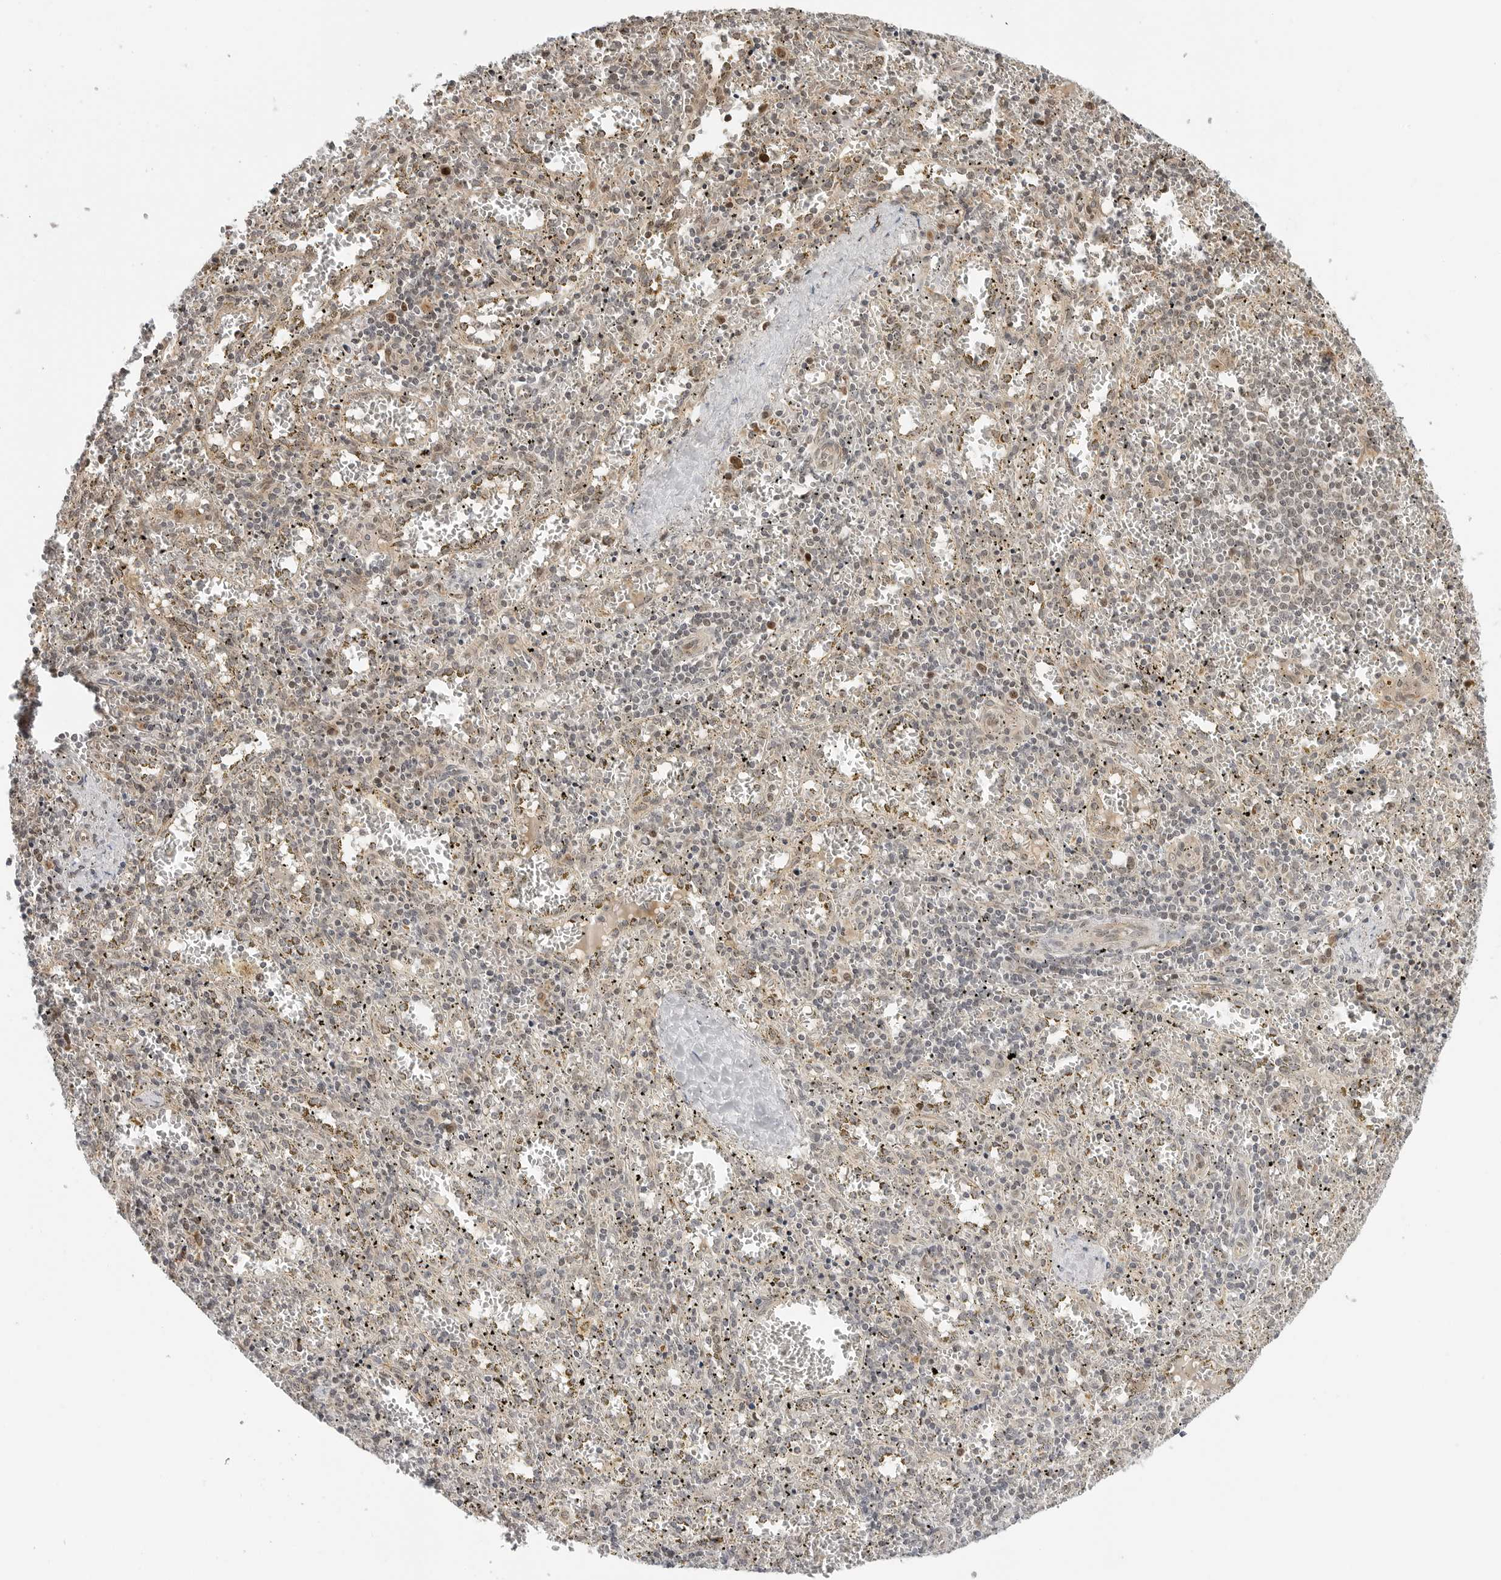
{"staining": {"intensity": "negative", "quantity": "none", "location": "none"}, "tissue": "spleen", "cell_type": "Cells in red pulp", "image_type": "normal", "snomed": [{"axis": "morphology", "description": "Normal tissue, NOS"}, {"axis": "topography", "description": "Spleen"}], "caption": "This is an IHC image of normal spleen. There is no staining in cells in red pulp.", "gene": "TIPRL", "patient": {"sex": "male", "age": 11}}